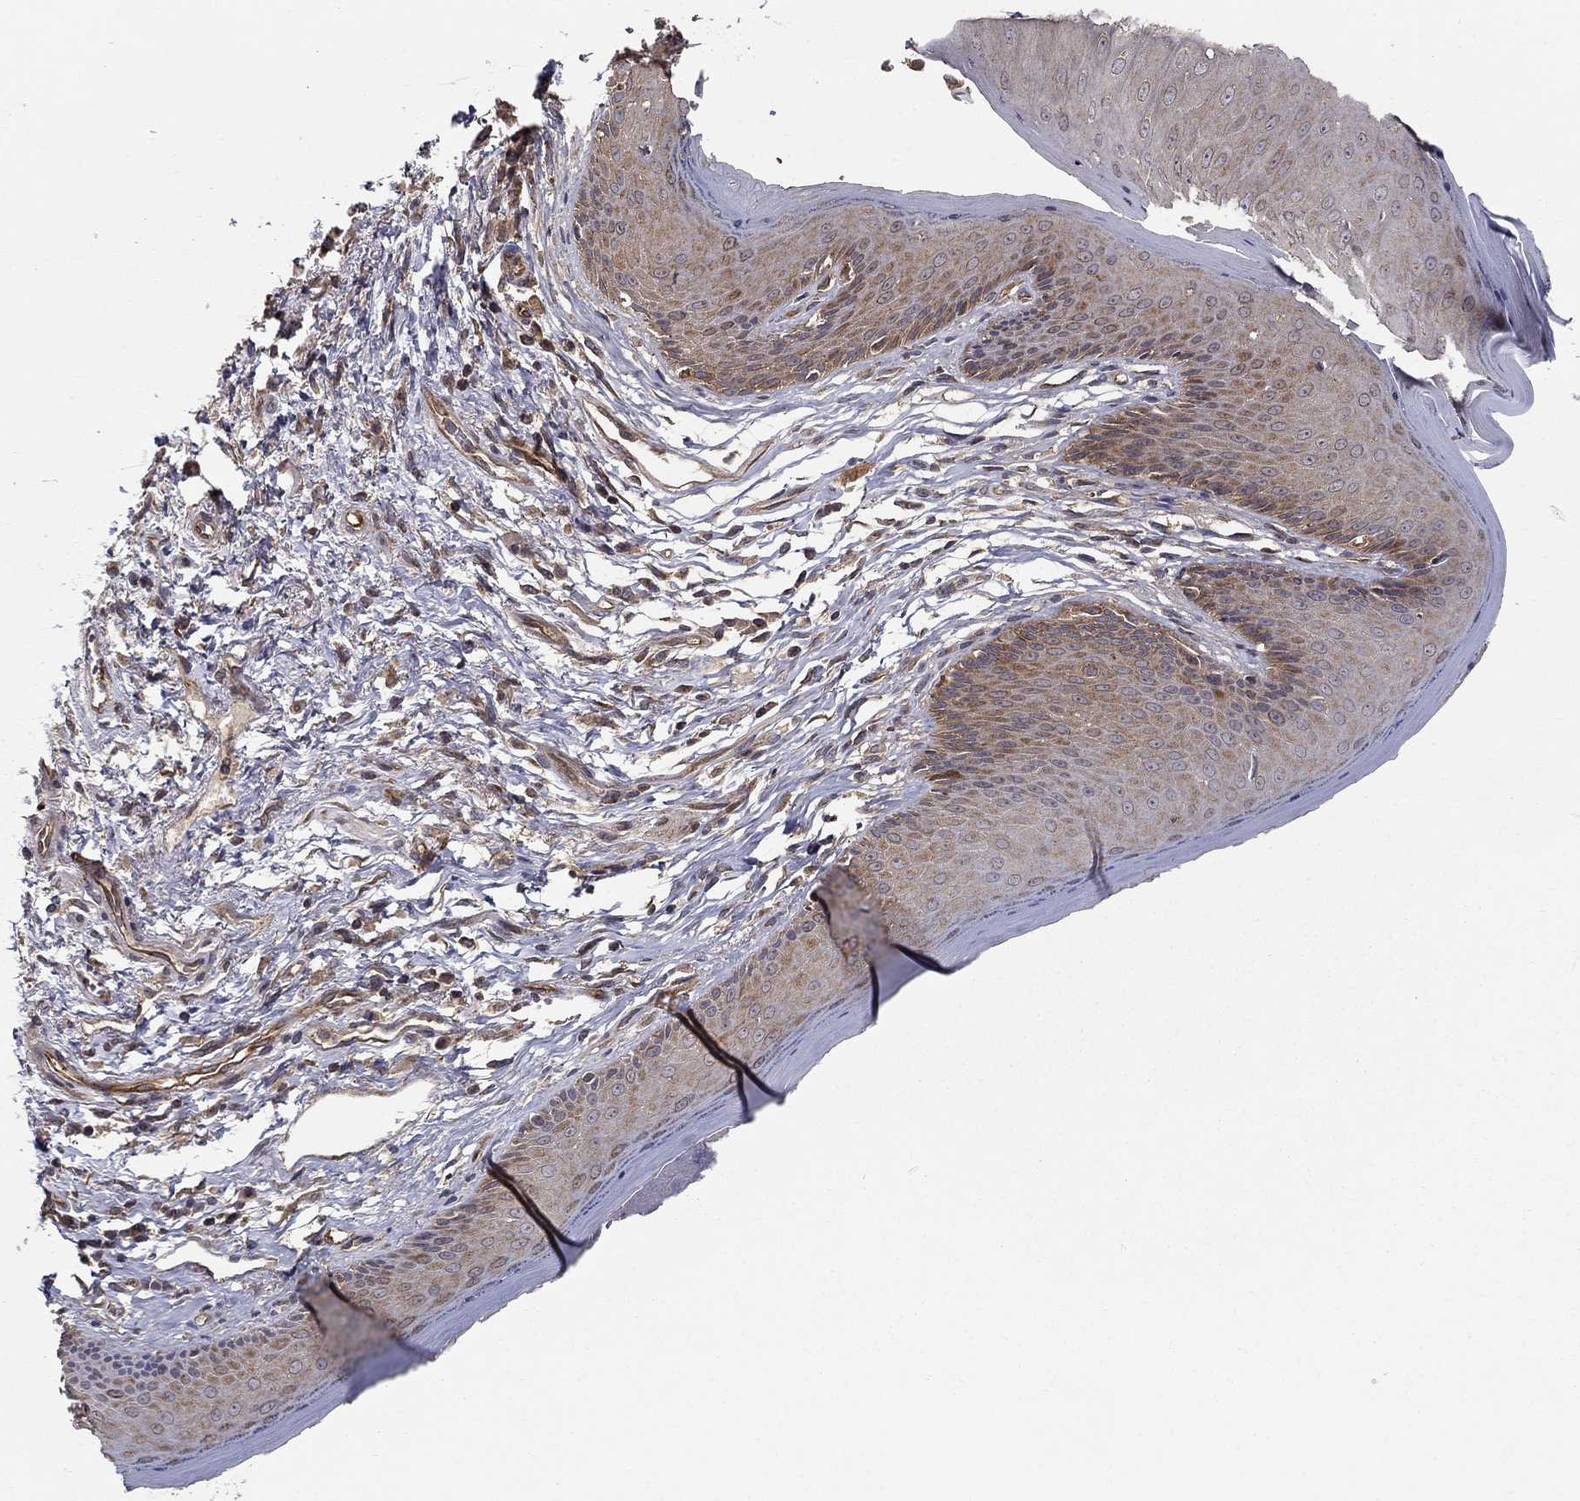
{"staining": {"intensity": "moderate", "quantity": "25%-75%", "location": "cytoplasmic/membranous"}, "tissue": "skin", "cell_type": "Epidermal cells", "image_type": "normal", "snomed": [{"axis": "morphology", "description": "Normal tissue, NOS"}, {"axis": "morphology", "description": "Adenocarcinoma, NOS"}, {"axis": "topography", "description": "Rectum"}, {"axis": "topography", "description": "Anal"}], "caption": "High-power microscopy captured an immunohistochemistry (IHC) micrograph of normal skin, revealing moderate cytoplasmic/membranous expression in about 25%-75% of epidermal cells. (Stains: DAB in brown, nuclei in blue, Microscopy: brightfield microscopy at high magnification).", "gene": "BMERB1", "patient": {"sex": "female", "age": 68}}